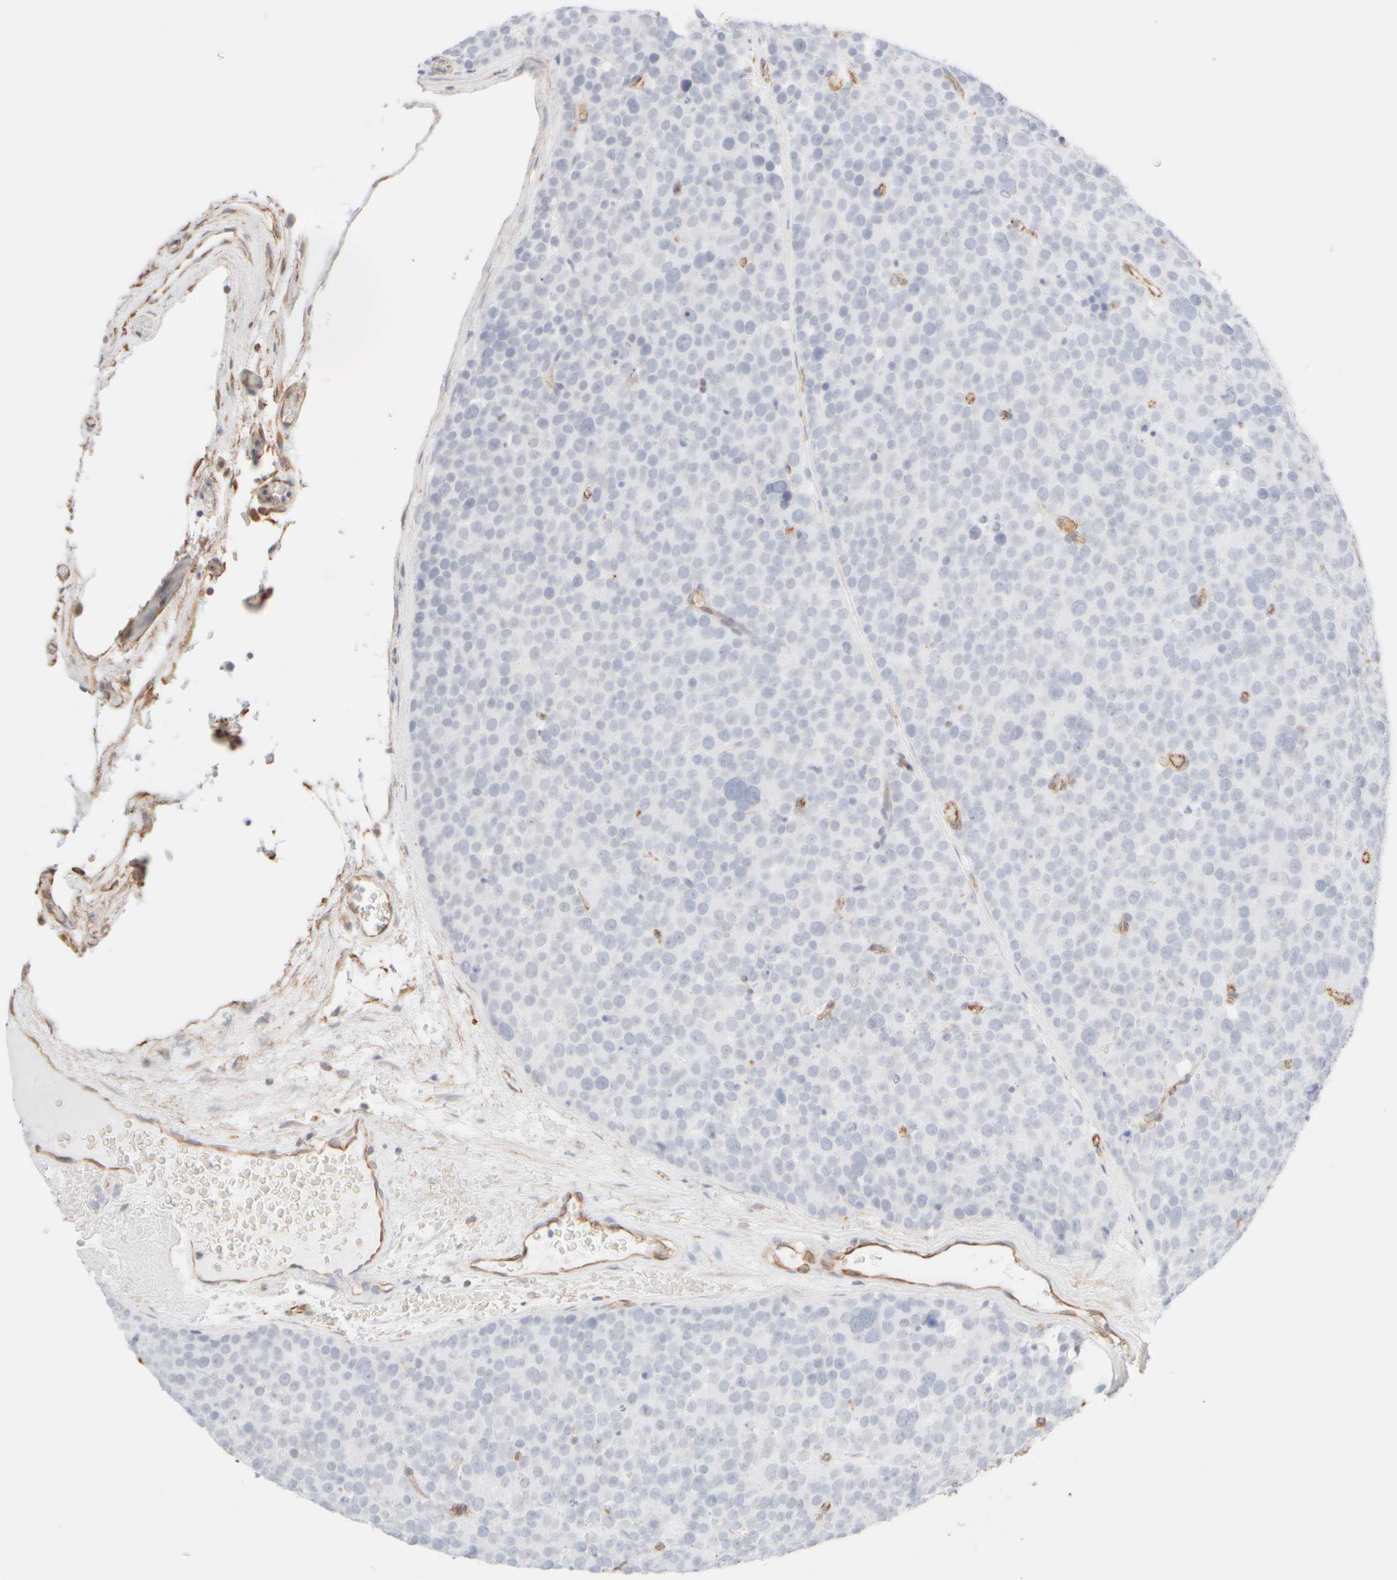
{"staining": {"intensity": "negative", "quantity": "none", "location": "none"}, "tissue": "testis cancer", "cell_type": "Tumor cells", "image_type": "cancer", "snomed": [{"axis": "morphology", "description": "Seminoma, NOS"}, {"axis": "topography", "description": "Testis"}], "caption": "Human testis cancer (seminoma) stained for a protein using immunohistochemistry (IHC) displays no positivity in tumor cells.", "gene": "KRT15", "patient": {"sex": "male", "age": 71}}